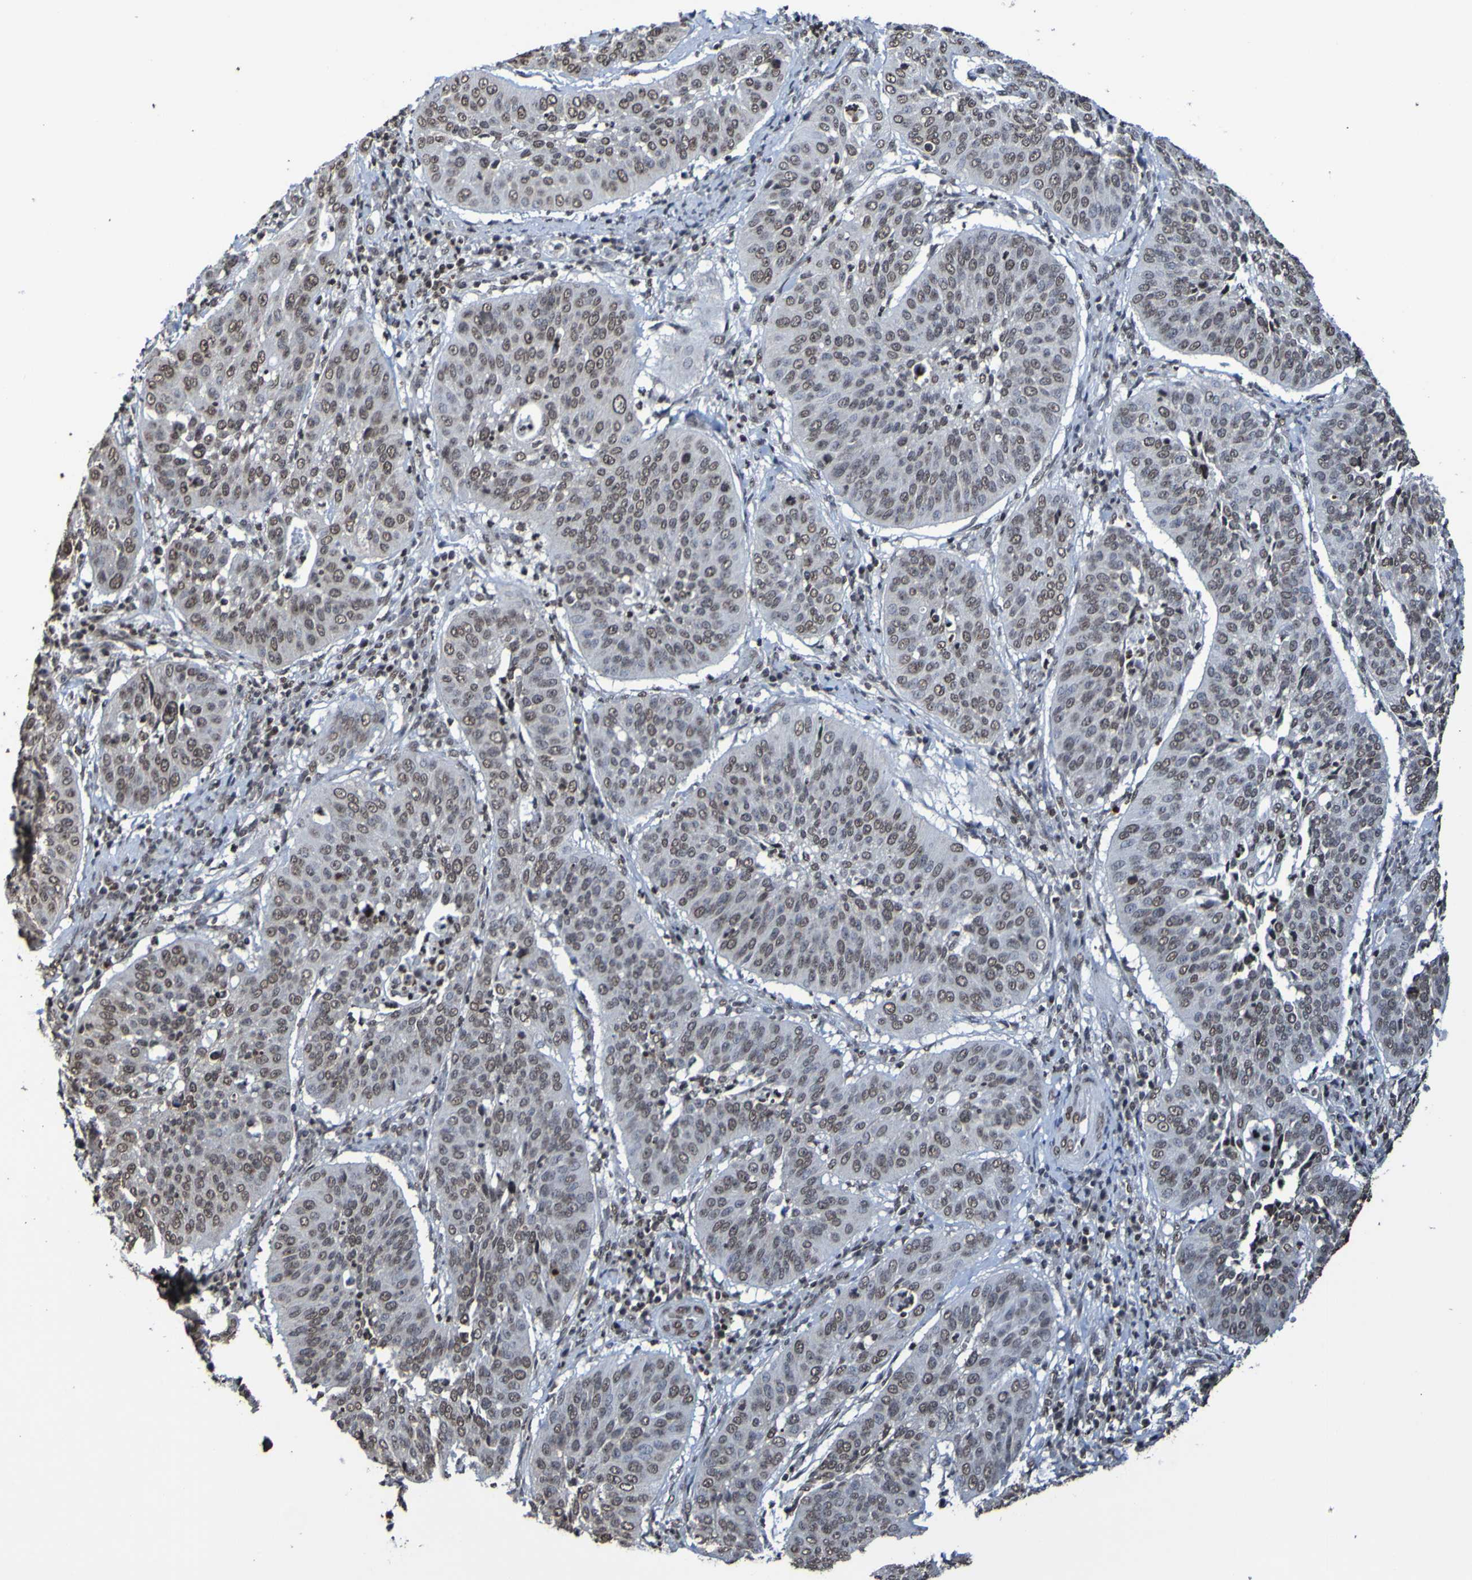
{"staining": {"intensity": "weak", "quantity": ">75%", "location": "nuclear"}, "tissue": "cervical cancer", "cell_type": "Tumor cells", "image_type": "cancer", "snomed": [{"axis": "morphology", "description": "Normal tissue, NOS"}, {"axis": "morphology", "description": "Squamous cell carcinoma, NOS"}, {"axis": "topography", "description": "Cervix"}], "caption": "This histopathology image exhibits immunohistochemistry staining of human cervical cancer, with low weak nuclear expression in approximately >75% of tumor cells.", "gene": "GFI1", "patient": {"sex": "female", "age": 39}}